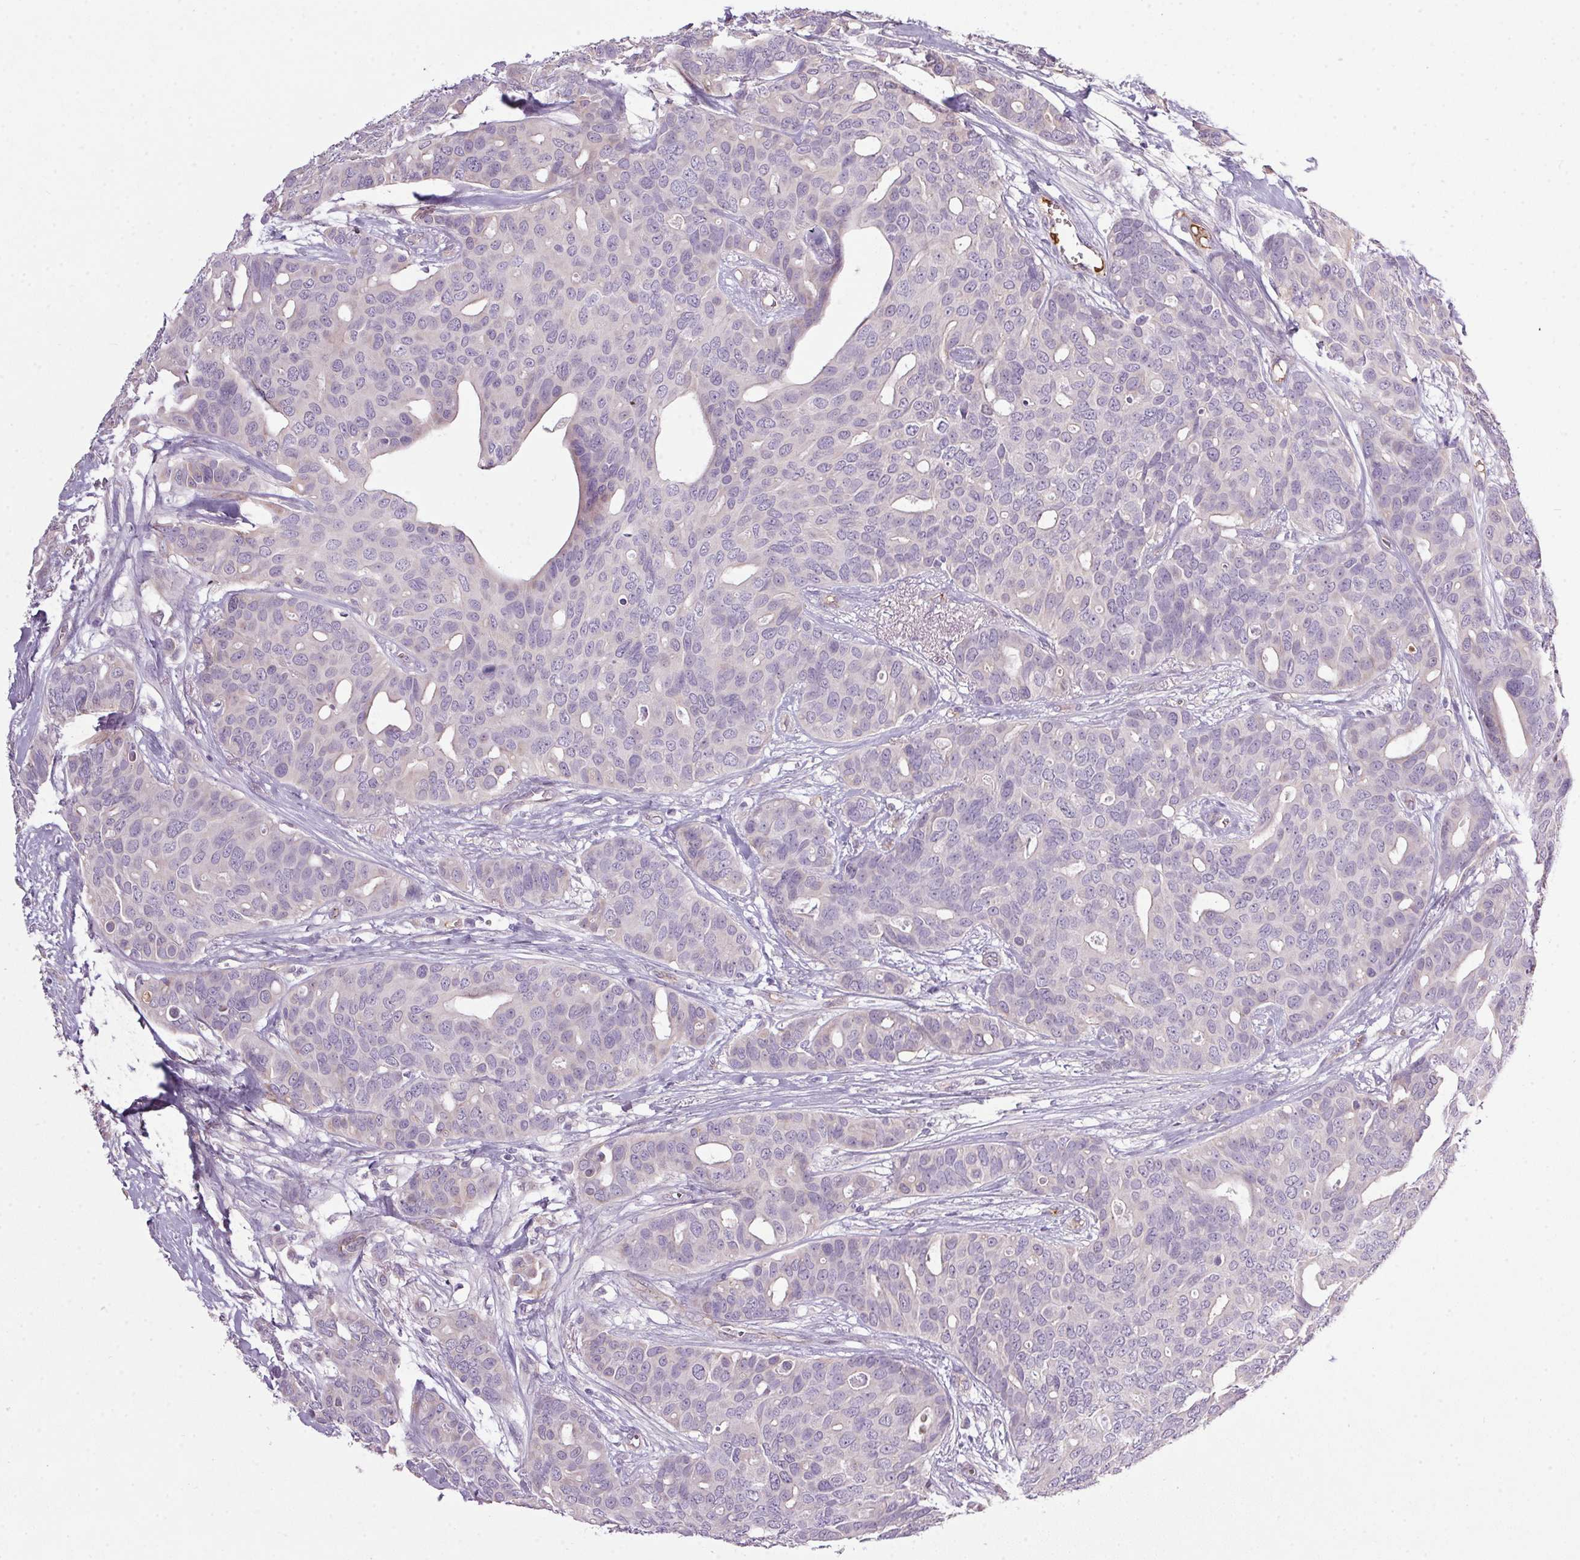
{"staining": {"intensity": "negative", "quantity": "none", "location": "none"}, "tissue": "breast cancer", "cell_type": "Tumor cells", "image_type": "cancer", "snomed": [{"axis": "morphology", "description": "Duct carcinoma"}, {"axis": "topography", "description": "Breast"}], "caption": "Tumor cells show no significant expression in breast cancer. The staining was performed using DAB to visualize the protein expression in brown, while the nuclei were stained in blue with hematoxylin (Magnification: 20x).", "gene": "APOC4", "patient": {"sex": "female", "age": 54}}